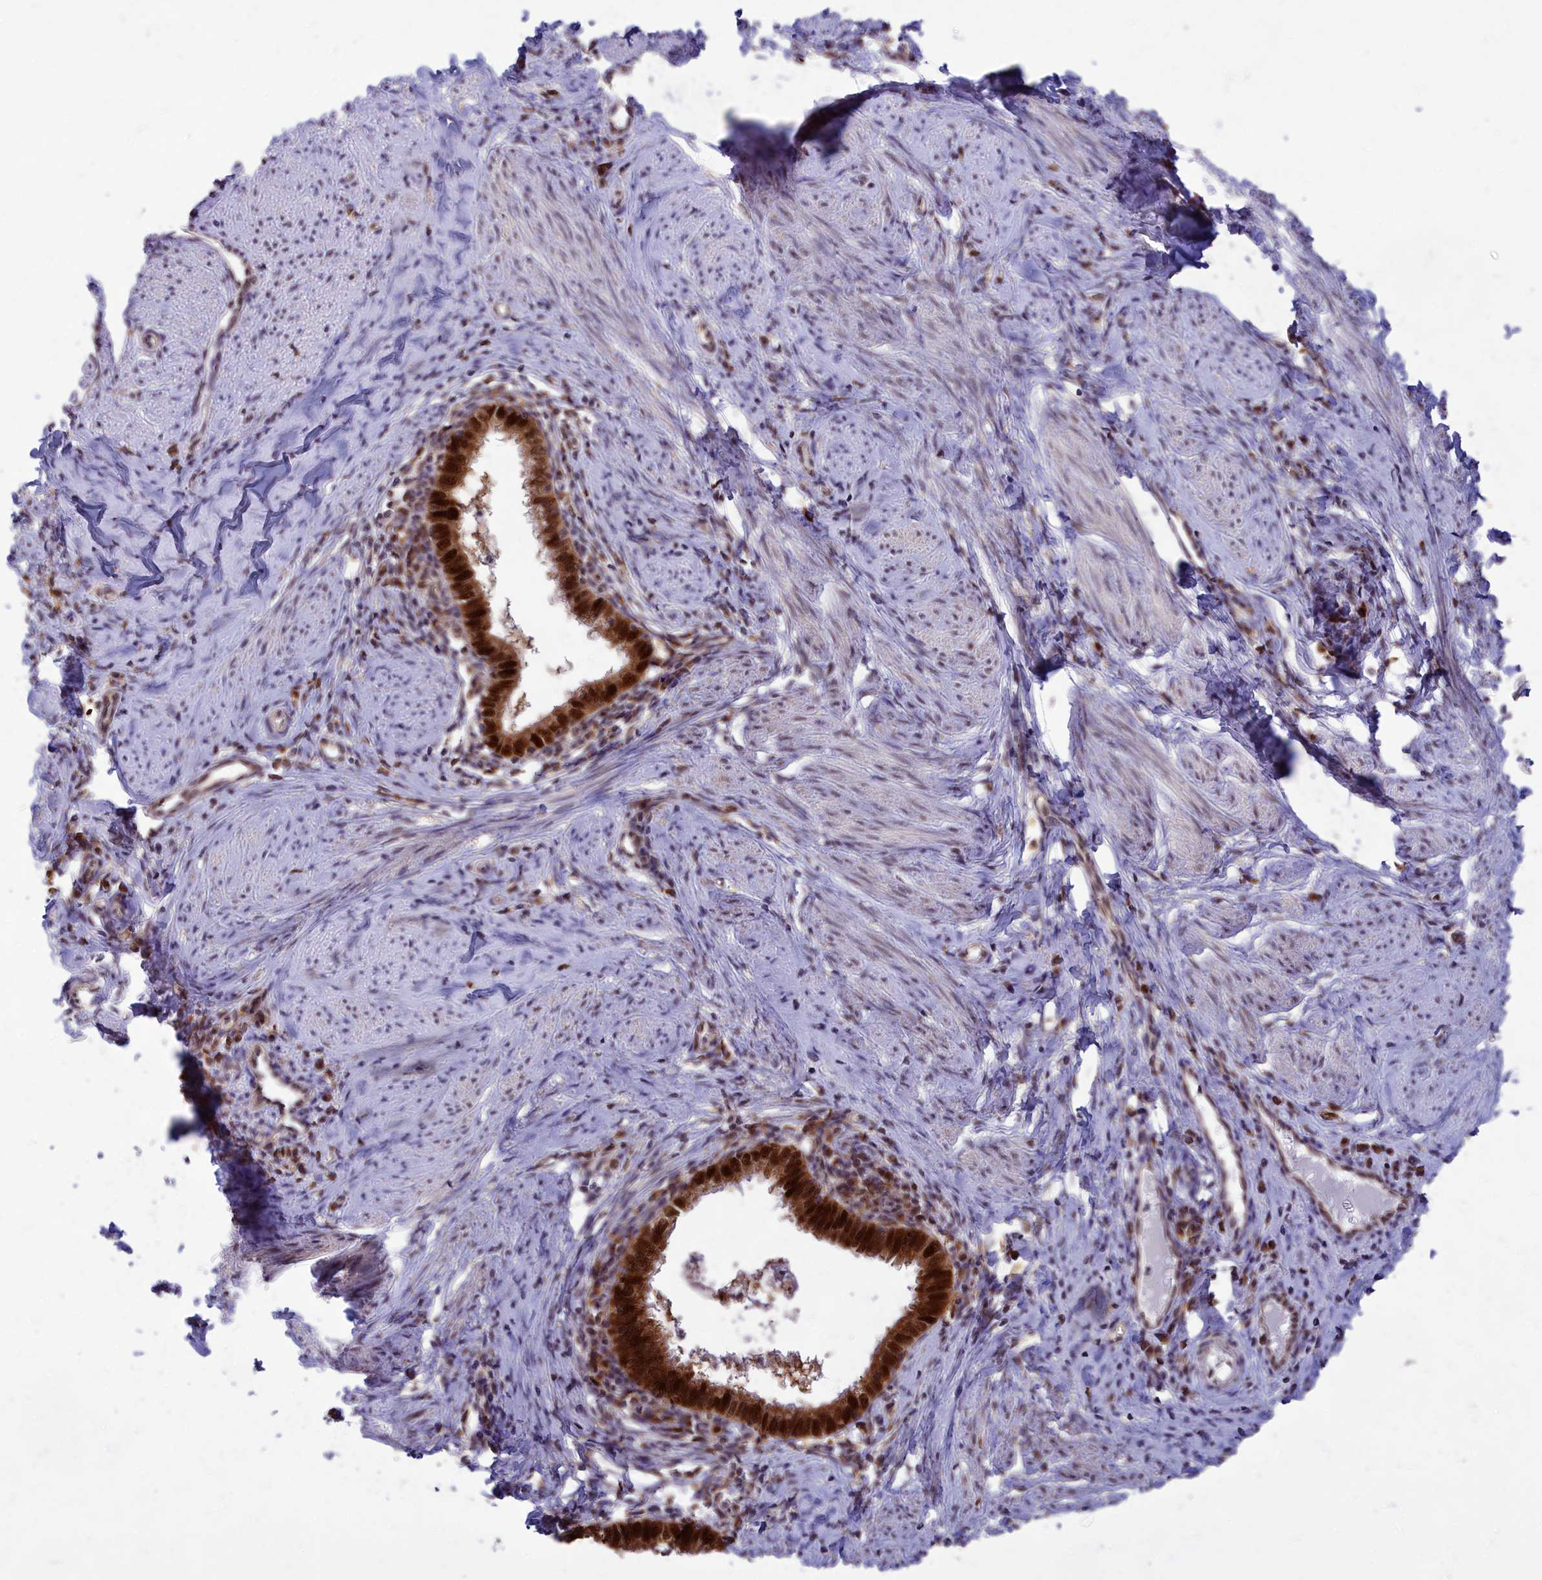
{"staining": {"intensity": "strong", "quantity": ">75%", "location": "cytoplasmic/membranous,nuclear"}, "tissue": "cervical cancer", "cell_type": "Tumor cells", "image_type": "cancer", "snomed": [{"axis": "morphology", "description": "Adenocarcinoma, NOS"}, {"axis": "topography", "description": "Cervix"}], "caption": "Cervical adenocarcinoma stained with a protein marker shows strong staining in tumor cells.", "gene": "EARS2", "patient": {"sex": "female", "age": 36}}